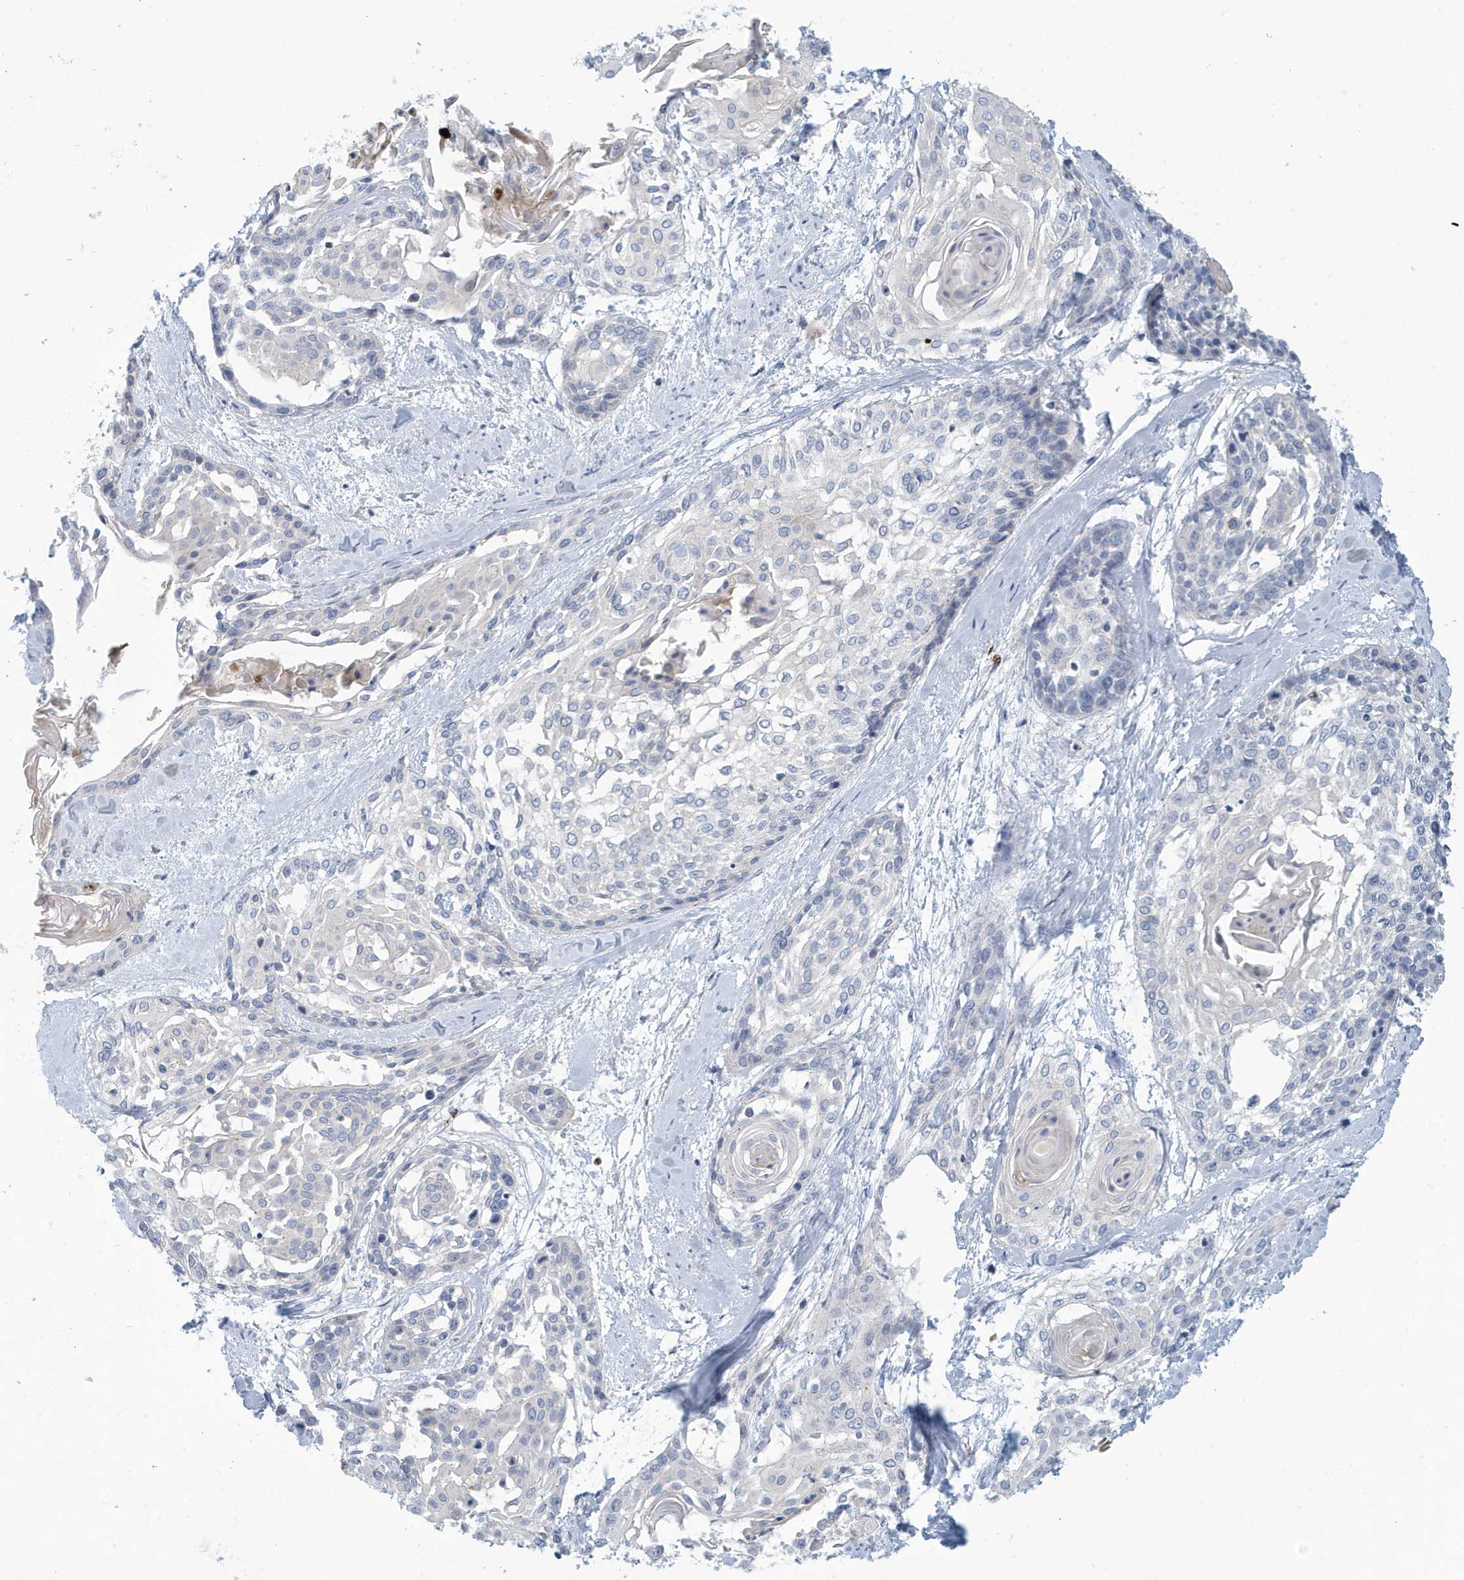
{"staining": {"intensity": "negative", "quantity": "none", "location": "none"}, "tissue": "cervical cancer", "cell_type": "Tumor cells", "image_type": "cancer", "snomed": [{"axis": "morphology", "description": "Squamous cell carcinoma, NOS"}, {"axis": "topography", "description": "Cervix"}], "caption": "Cervical cancer was stained to show a protein in brown. There is no significant expression in tumor cells.", "gene": "VTA1", "patient": {"sex": "female", "age": 57}}